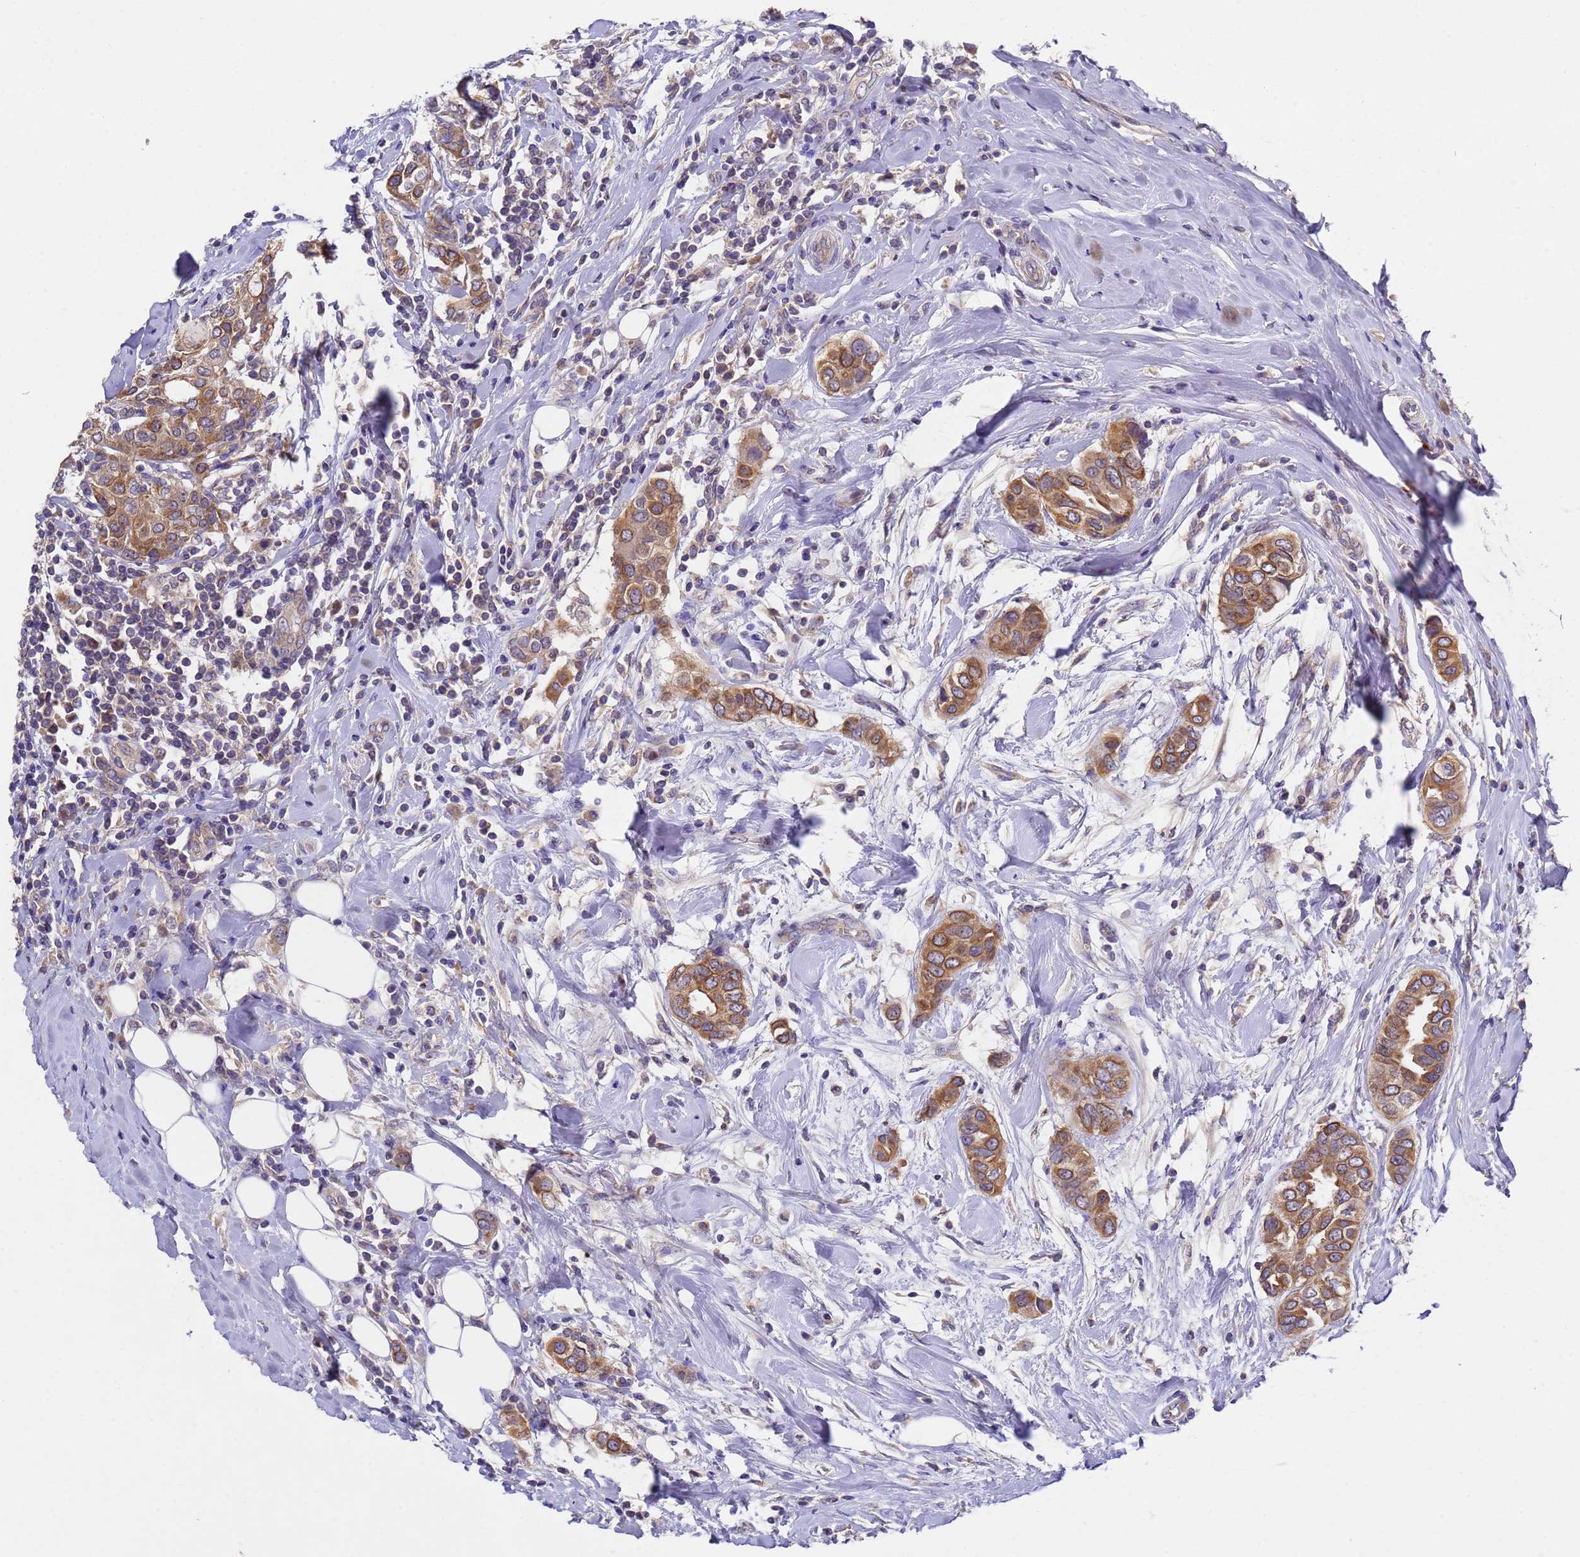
{"staining": {"intensity": "moderate", "quantity": ">75%", "location": "cytoplasmic/membranous"}, "tissue": "breast cancer", "cell_type": "Tumor cells", "image_type": "cancer", "snomed": [{"axis": "morphology", "description": "Lobular carcinoma"}, {"axis": "topography", "description": "Breast"}], "caption": "The photomicrograph demonstrates a brown stain indicating the presence of a protein in the cytoplasmic/membranous of tumor cells in lobular carcinoma (breast).", "gene": "DCAF12L2", "patient": {"sex": "female", "age": 51}}